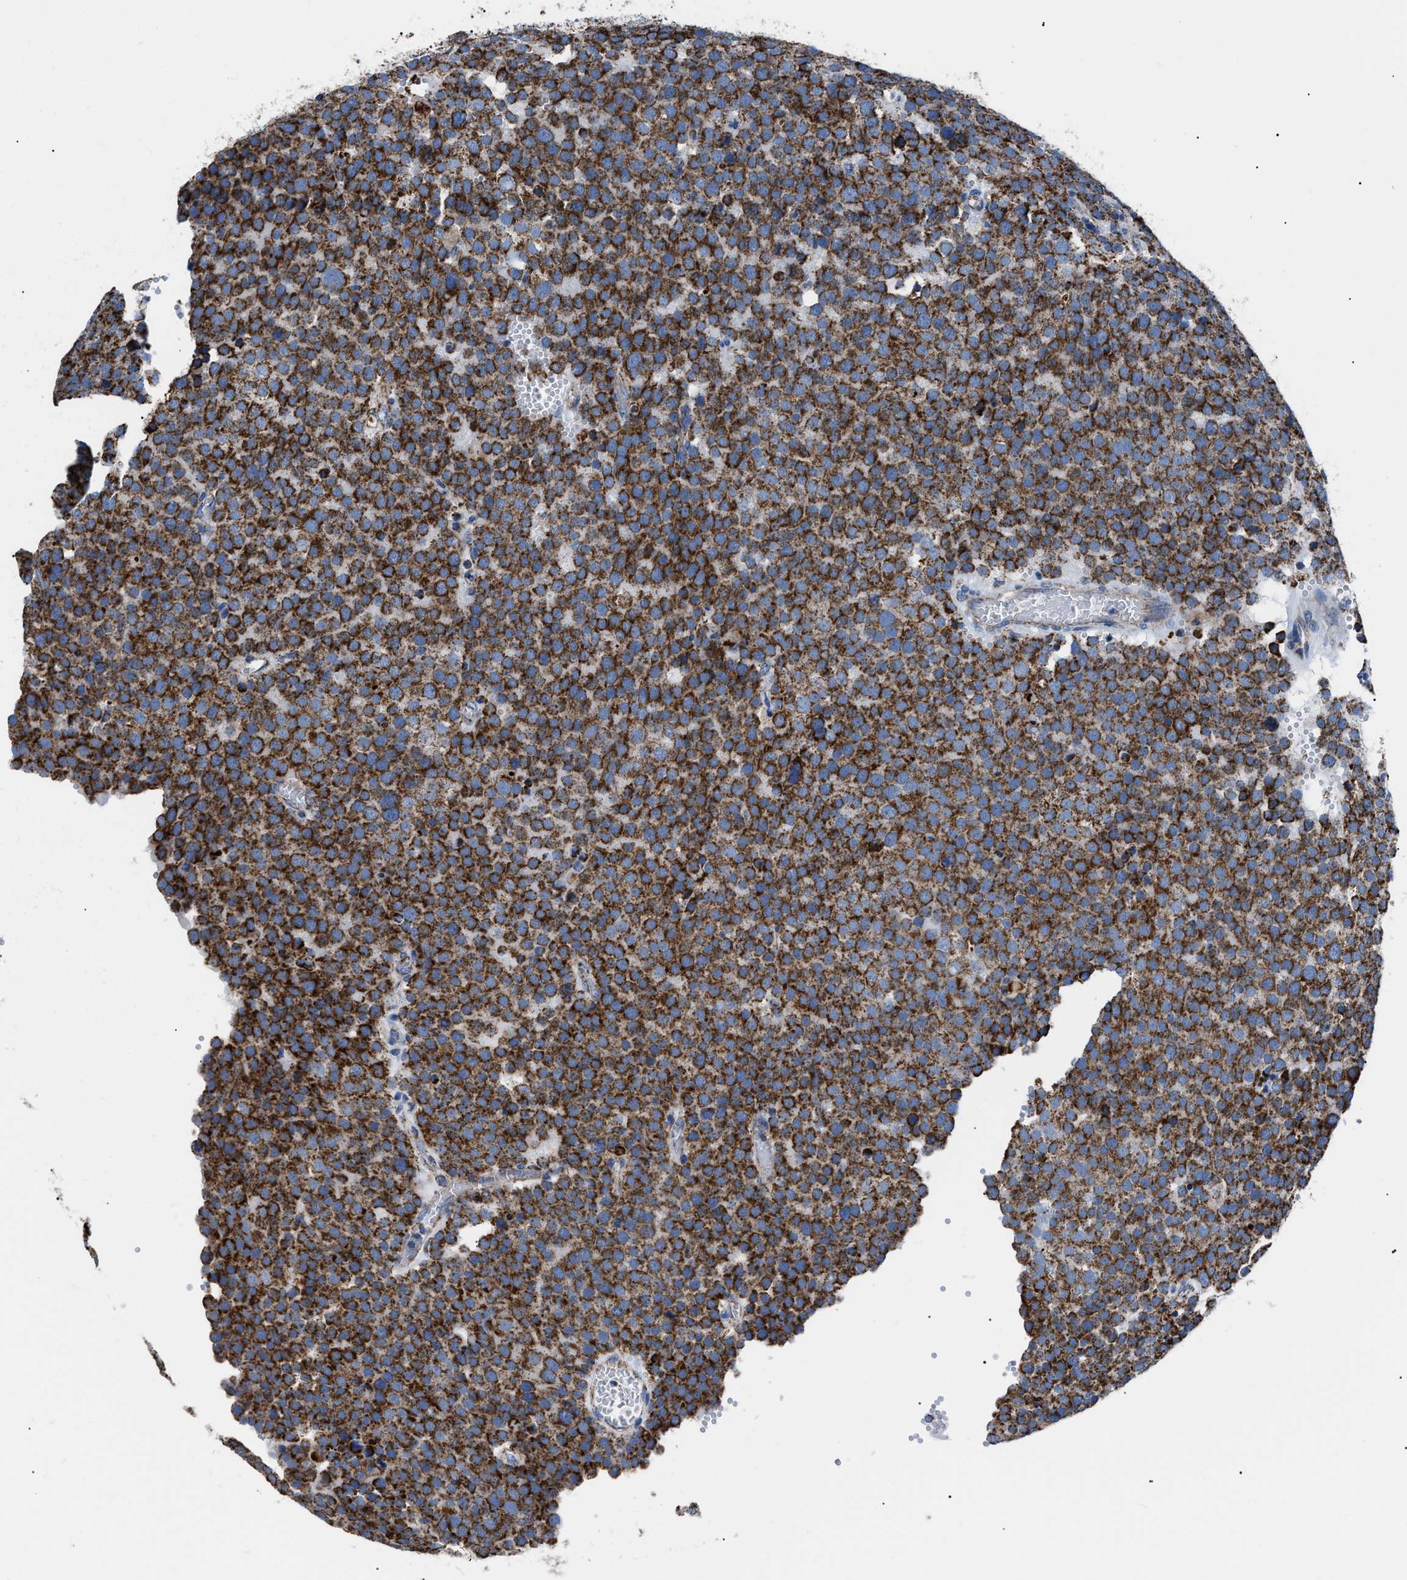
{"staining": {"intensity": "strong", "quantity": ">75%", "location": "cytoplasmic/membranous"}, "tissue": "testis cancer", "cell_type": "Tumor cells", "image_type": "cancer", "snomed": [{"axis": "morphology", "description": "Normal tissue, NOS"}, {"axis": "morphology", "description": "Seminoma, NOS"}, {"axis": "topography", "description": "Testis"}], "caption": "Protein positivity by immunohistochemistry (IHC) demonstrates strong cytoplasmic/membranous expression in approximately >75% of tumor cells in testis cancer.", "gene": "PHB2", "patient": {"sex": "male", "age": 71}}